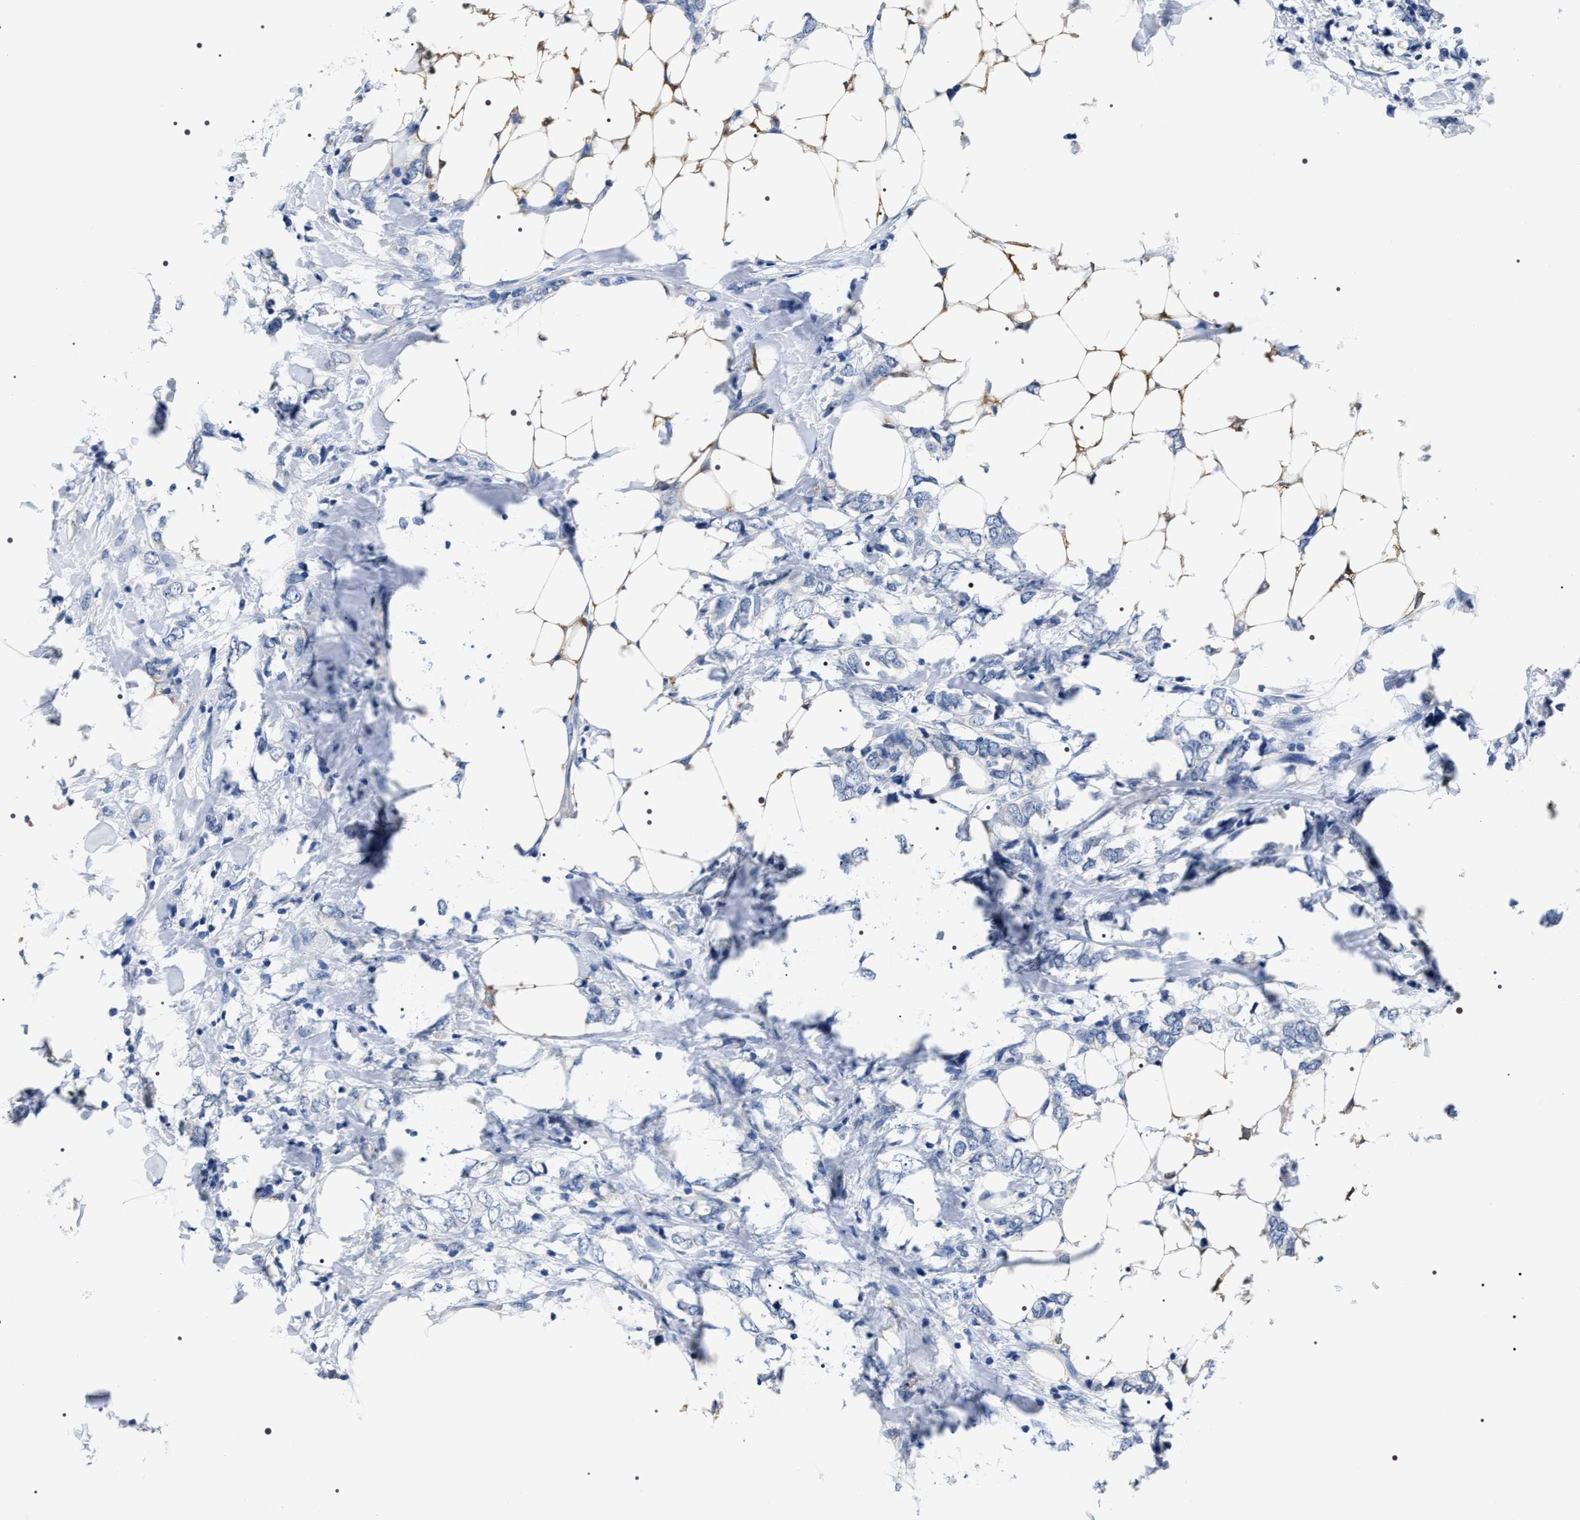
{"staining": {"intensity": "negative", "quantity": "none", "location": "none"}, "tissue": "breast cancer", "cell_type": "Tumor cells", "image_type": "cancer", "snomed": [{"axis": "morphology", "description": "Normal tissue, NOS"}, {"axis": "morphology", "description": "Lobular carcinoma"}, {"axis": "topography", "description": "Breast"}], "caption": "A histopathology image of human breast cancer is negative for staining in tumor cells.", "gene": "ADH4", "patient": {"sex": "female", "age": 47}}